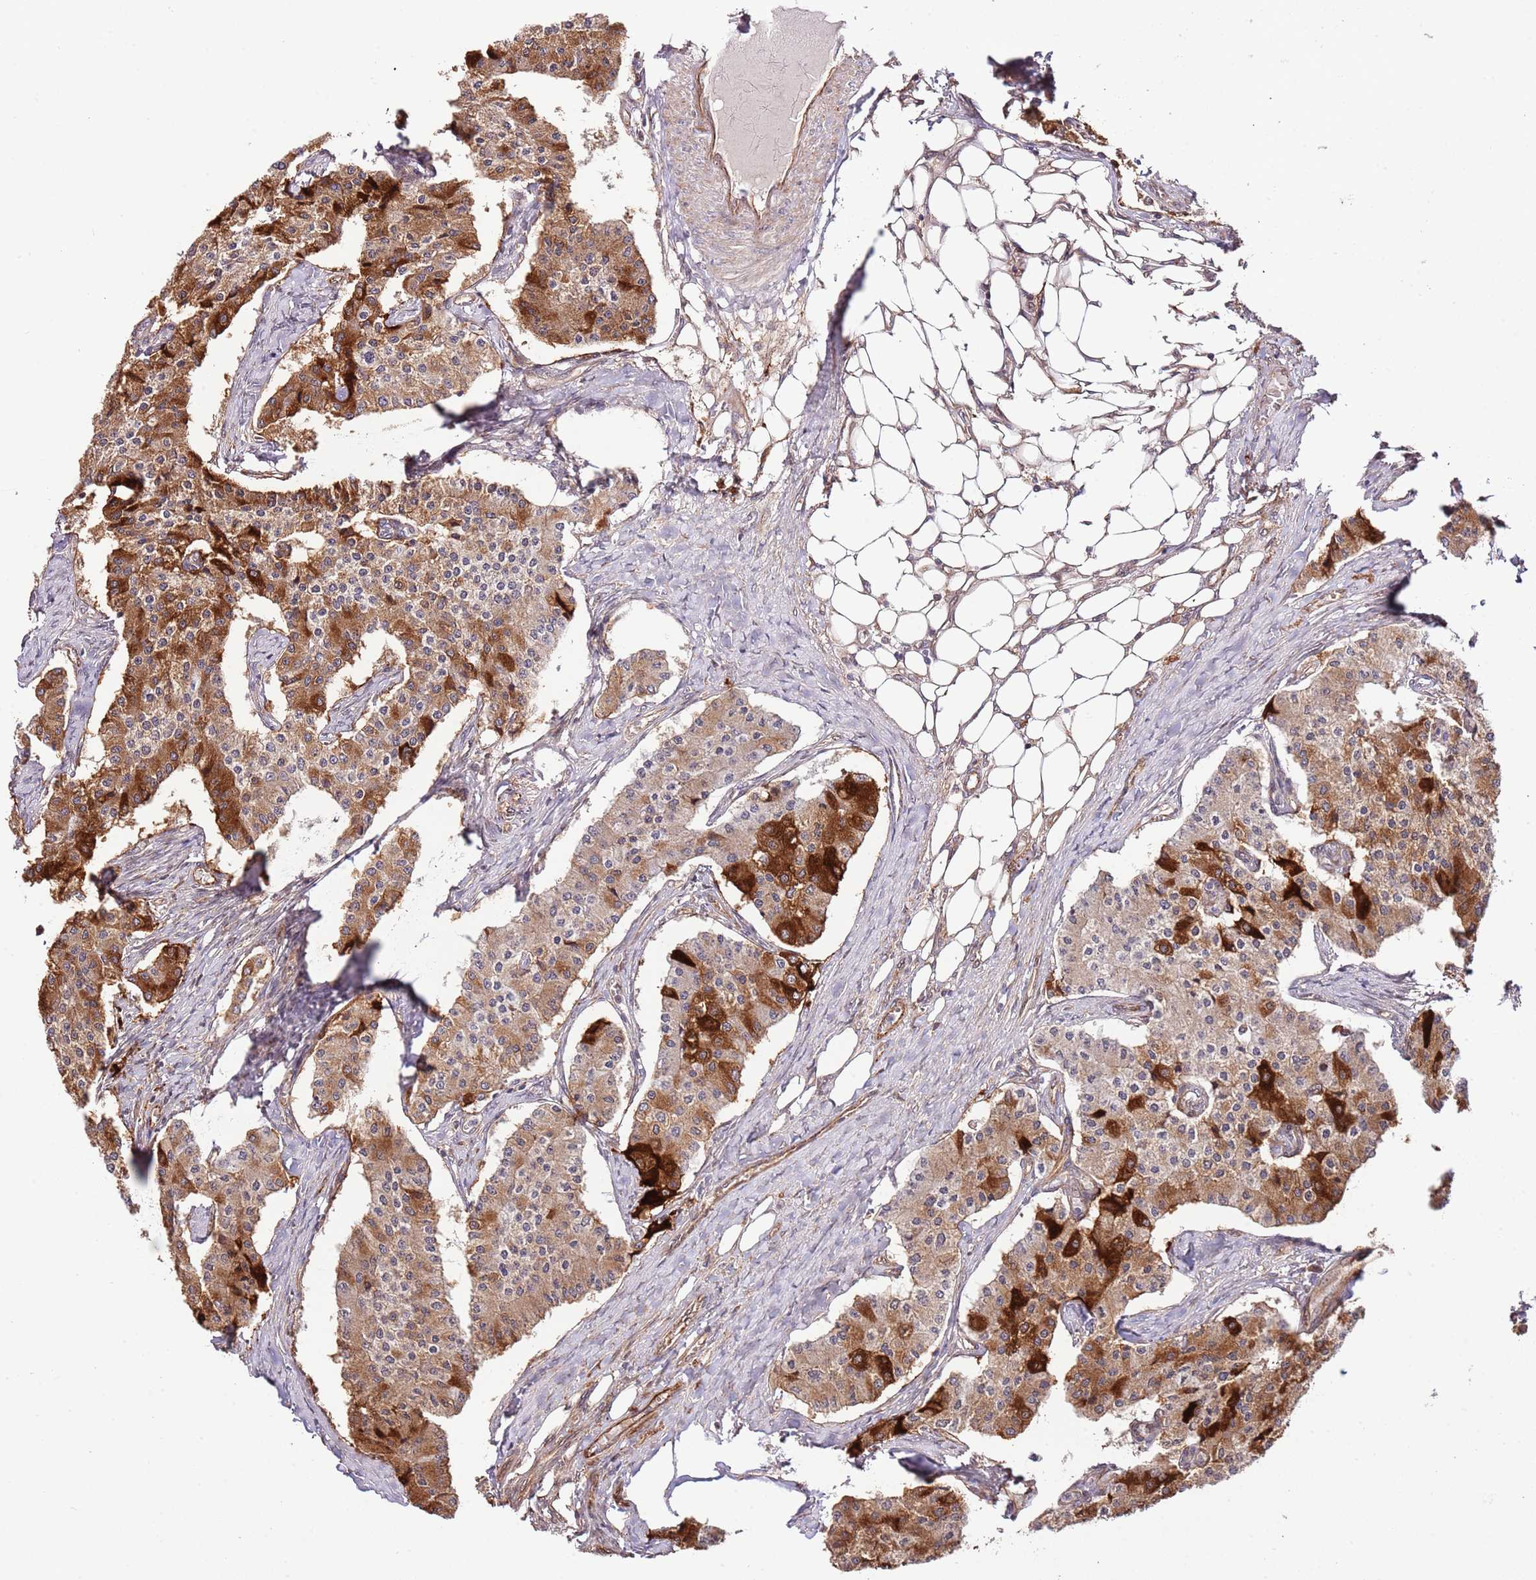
{"staining": {"intensity": "strong", "quantity": ">75%", "location": "cytoplasmic/membranous"}, "tissue": "carcinoid", "cell_type": "Tumor cells", "image_type": "cancer", "snomed": [{"axis": "morphology", "description": "Carcinoid, malignant, NOS"}, {"axis": "topography", "description": "Colon"}], "caption": "Carcinoid (malignant) stained with DAB immunohistochemistry (IHC) exhibits high levels of strong cytoplasmic/membranous positivity in about >75% of tumor cells.", "gene": "NEK3", "patient": {"sex": "female", "age": 52}}